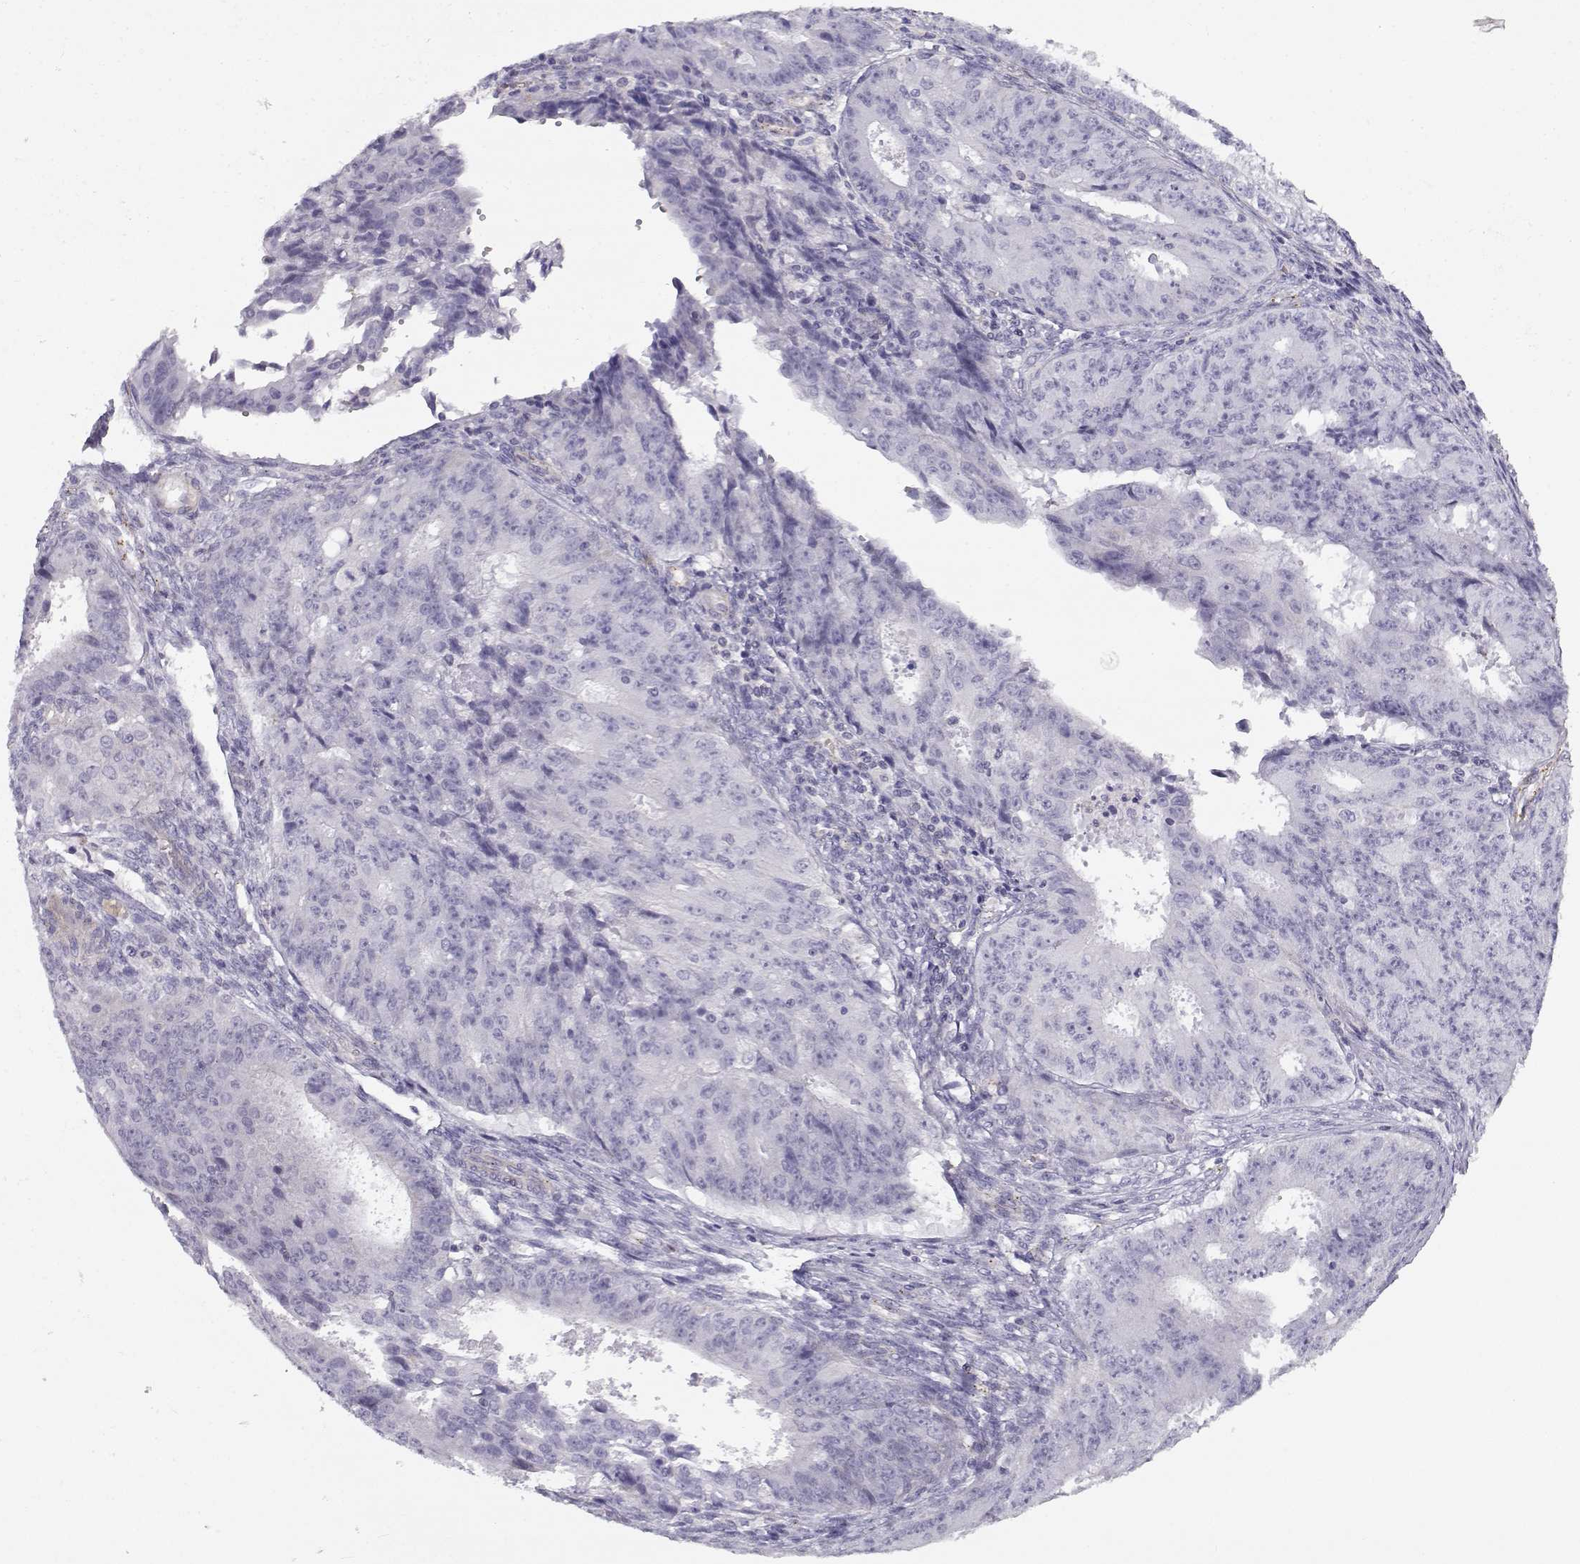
{"staining": {"intensity": "negative", "quantity": "none", "location": "none"}, "tissue": "ovarian cancer", "cell_type": "Tumor cells", "image_type": "cancer", "snomed": [{"axis": "morphology", "description": "Carcinoma, endometroid"}, {"axis": "topography", "description": "Ovary"}], "caption": "Tumor cells are negative for brown protein staining in ovarian endometroid carcinoma.", "gene": "MYO1A", "patient": {"sex": "female", "age": 42}}